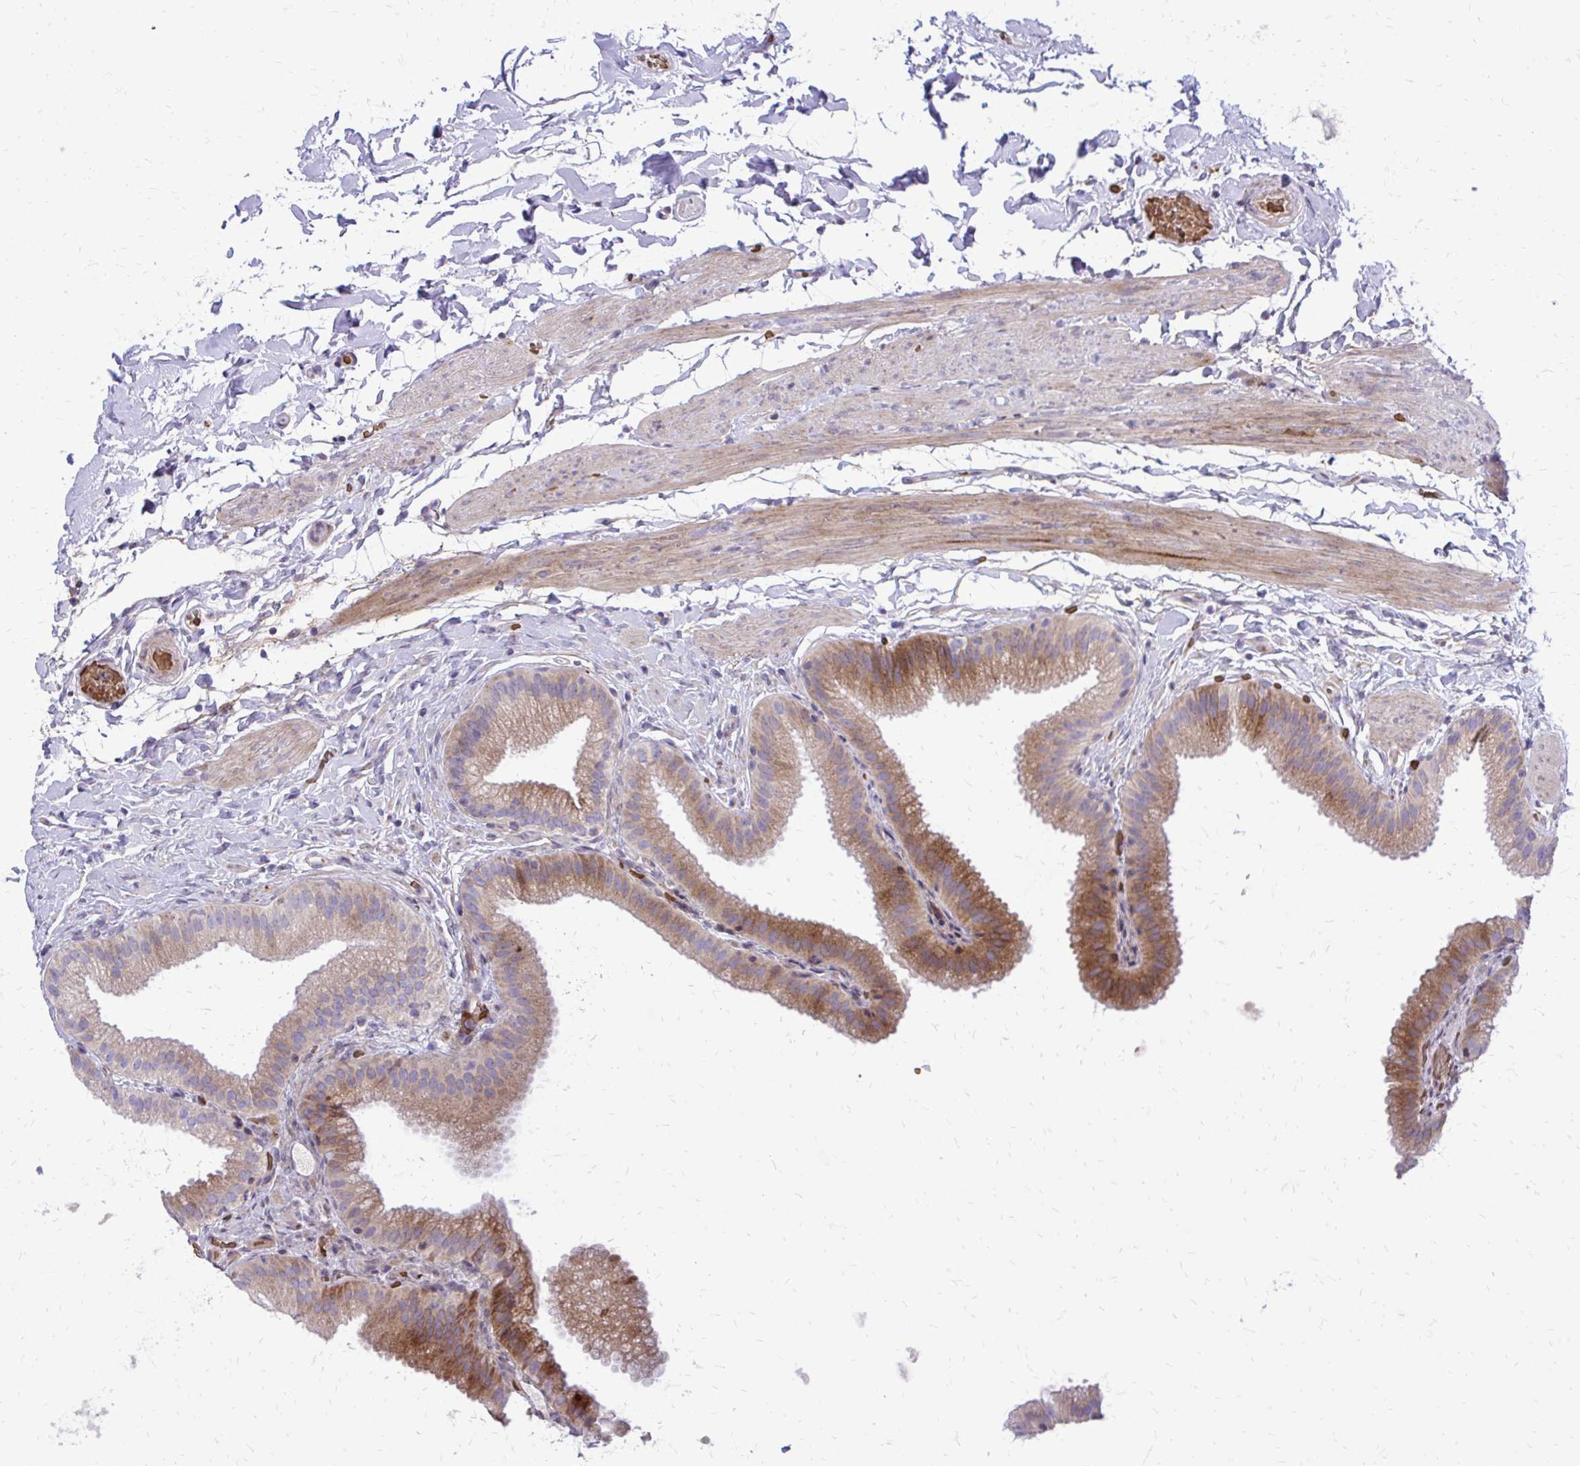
{"staining": {"intensity": "moderate", "quantity": ">75%", "location": "cytoplasmic/membranous"}, "tissue": "gallbladder", "cell_type": "Glandular cells", "image_type": "normal", "snomed": [{"axis": "morphology", "description": "Normal tissue, NOS"}, {"axis": "topography", "description": "Gallbladder"}], "caption": "High-magnification brightfield microscopy of benign gallbladder stained with DAB (3,3'-diaminobenzidine) (brown) and counterstained with hematoxylin (blue). glandular cells exhibit moderate cytoplasmic/membranous expression is seen in about>75% of cells. Ihc stains the protein of interest in brown and the nuclei are stained blue.", "gene": "FUNDC2", "patient": {"sex": "female", "age": 63}}